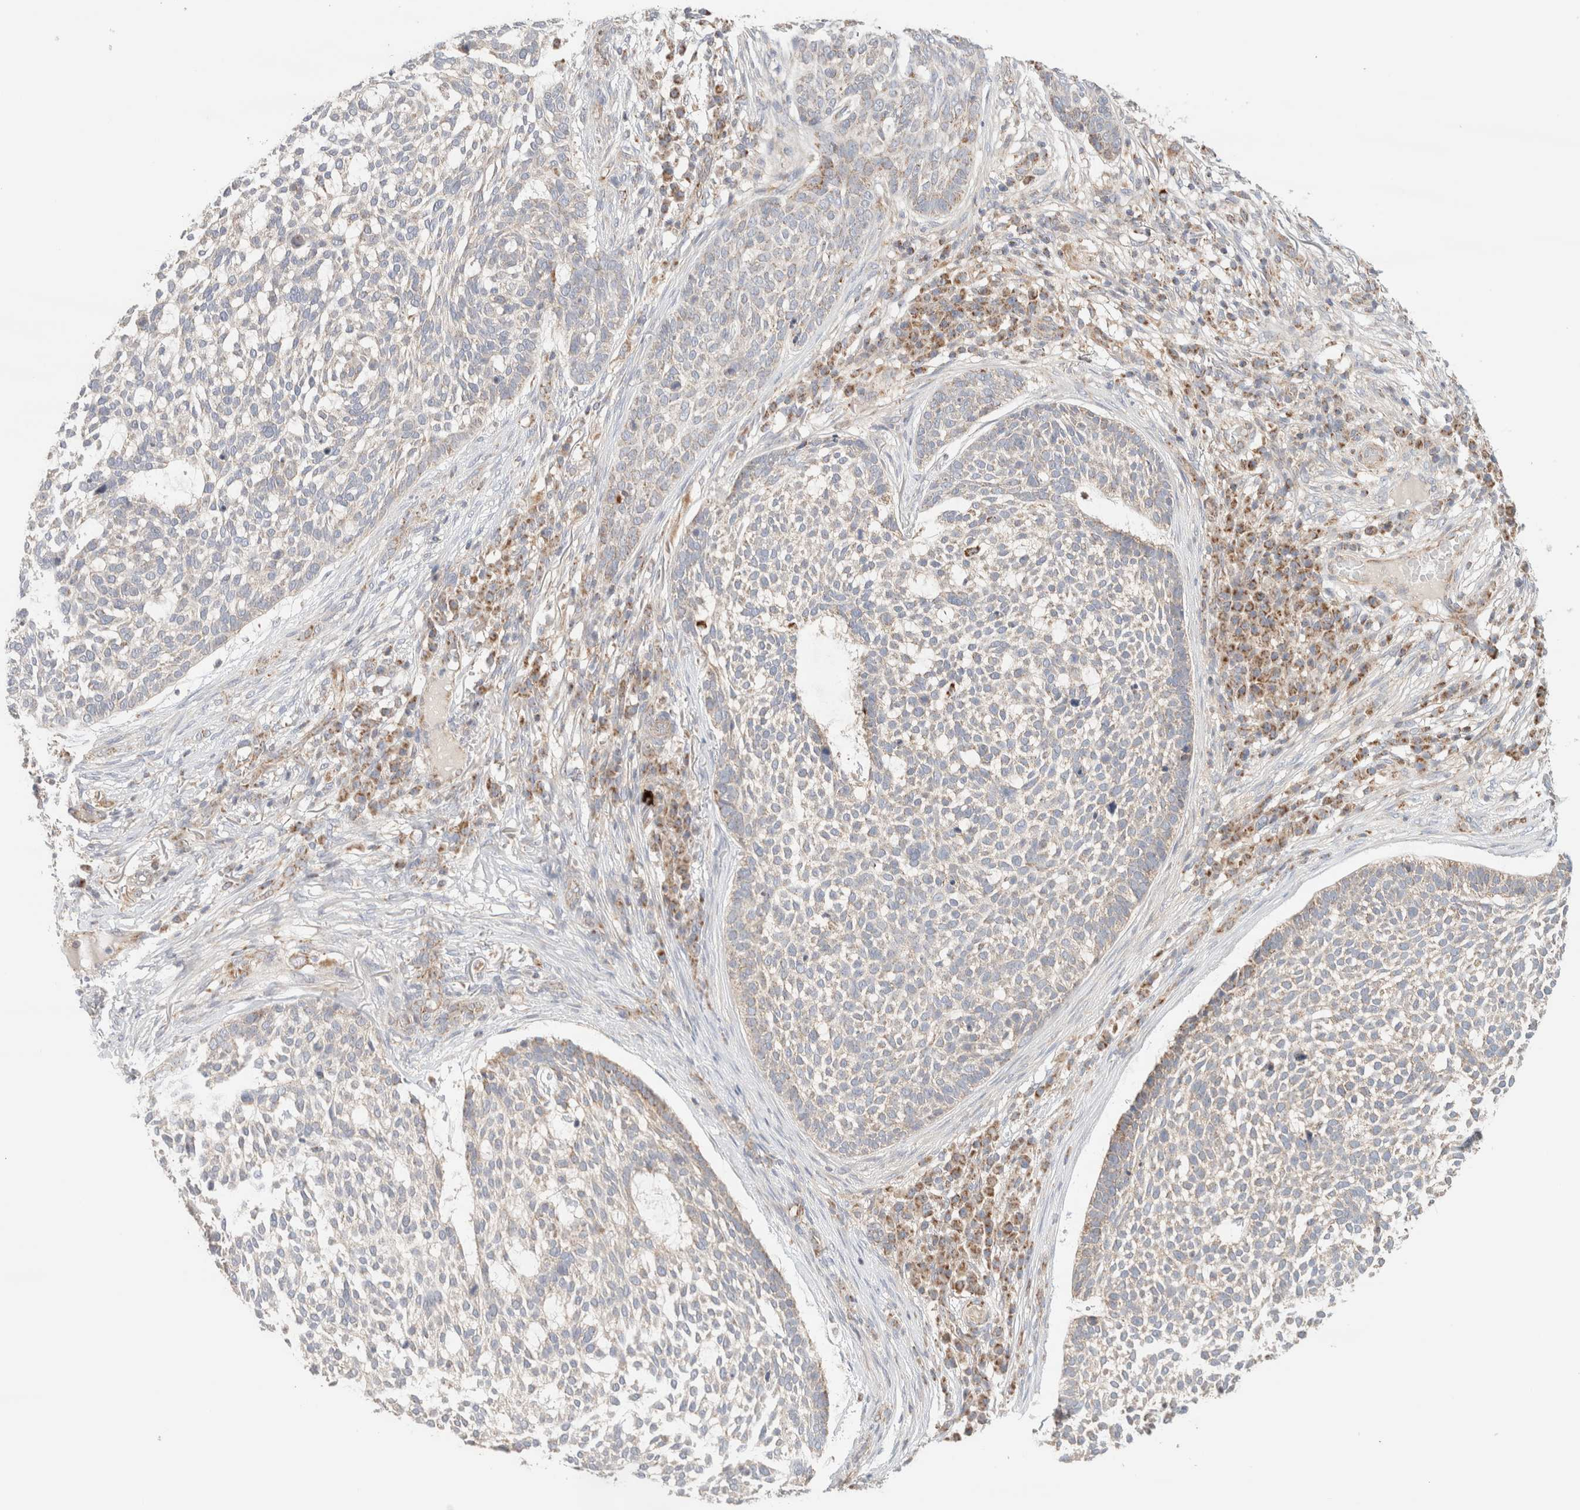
{"staining": {"intensity": "weak", "quantity": "25%-75%", "location": "cytoplasmic/membranous"}, "tissue": "skin cancer", "cell_type": "Tumor cells", "image_type": "cancer", "snomed": [{"axis": "morphology", "description": "Basal cell carcinoma"}, {"axis": "topography", "description": "Skin"}], "caption": "The histopathology image demonstrates immunohistochemical staining of basal cell carcinoma (skin). There is weak cytoplasmic/membranous positivity is appreciated in approximately 25%-75% of tumor cells.", "gene": "MRM3", "patient": {"sex": "female", "age": 64}}